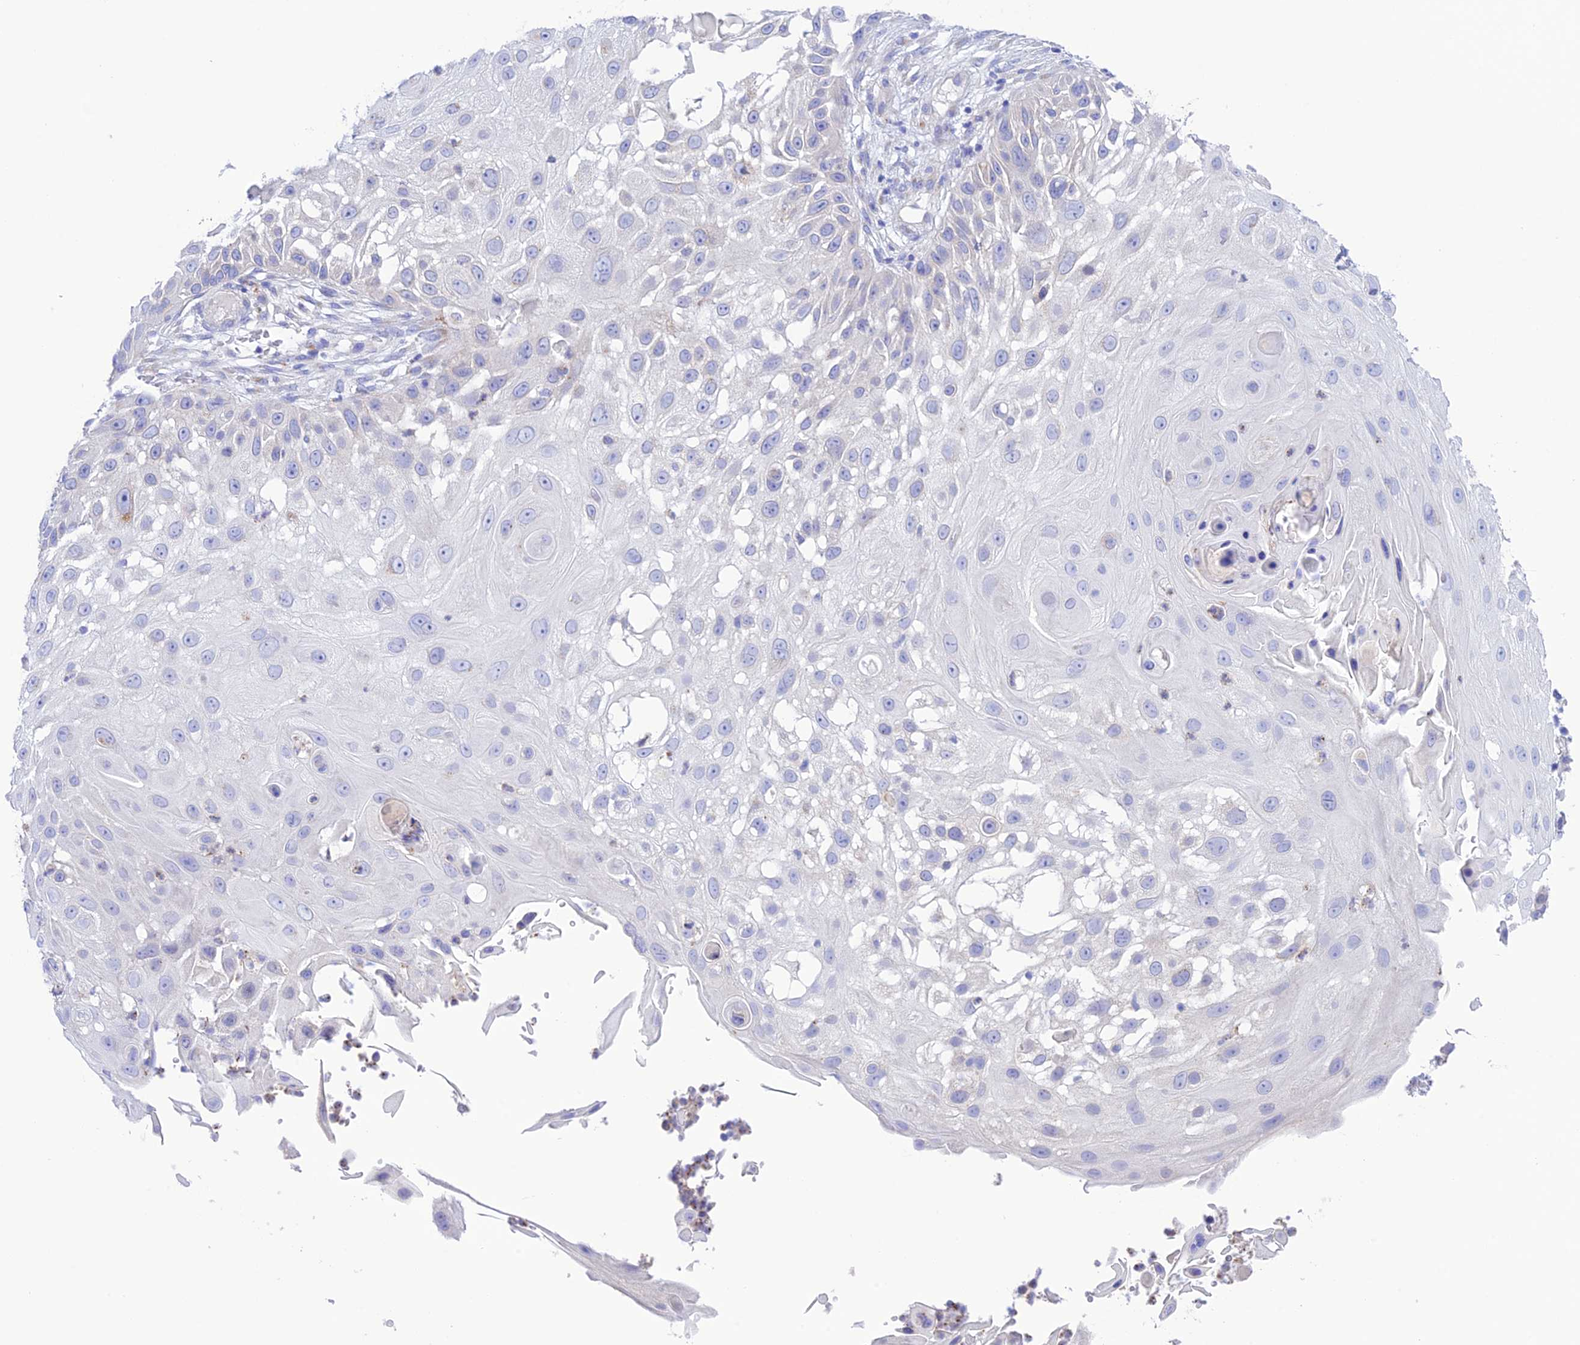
{"staining": {"intensity": "negative", "quantity": "none", "location": "none"}, "tissue": "skin cancer", "cell_type": "Tumor cells", "image_type": "cancer", "snomed": [{"axis": "morphology", "description": "Squamous cell carcinoma, NOS"}, {"axis": "topography", "description": "Skin"}], "caption": "High magnification brightfield microscopy of squamous cell carcinoma (skin) stained with DAB (3,3'-diaminobenzidine) (brown) and counterstained with hematoxylin (blue): tumor cells show no significant staining.", "gene": "CHSY3", "patient": {"sex": "female", "age": 44}}